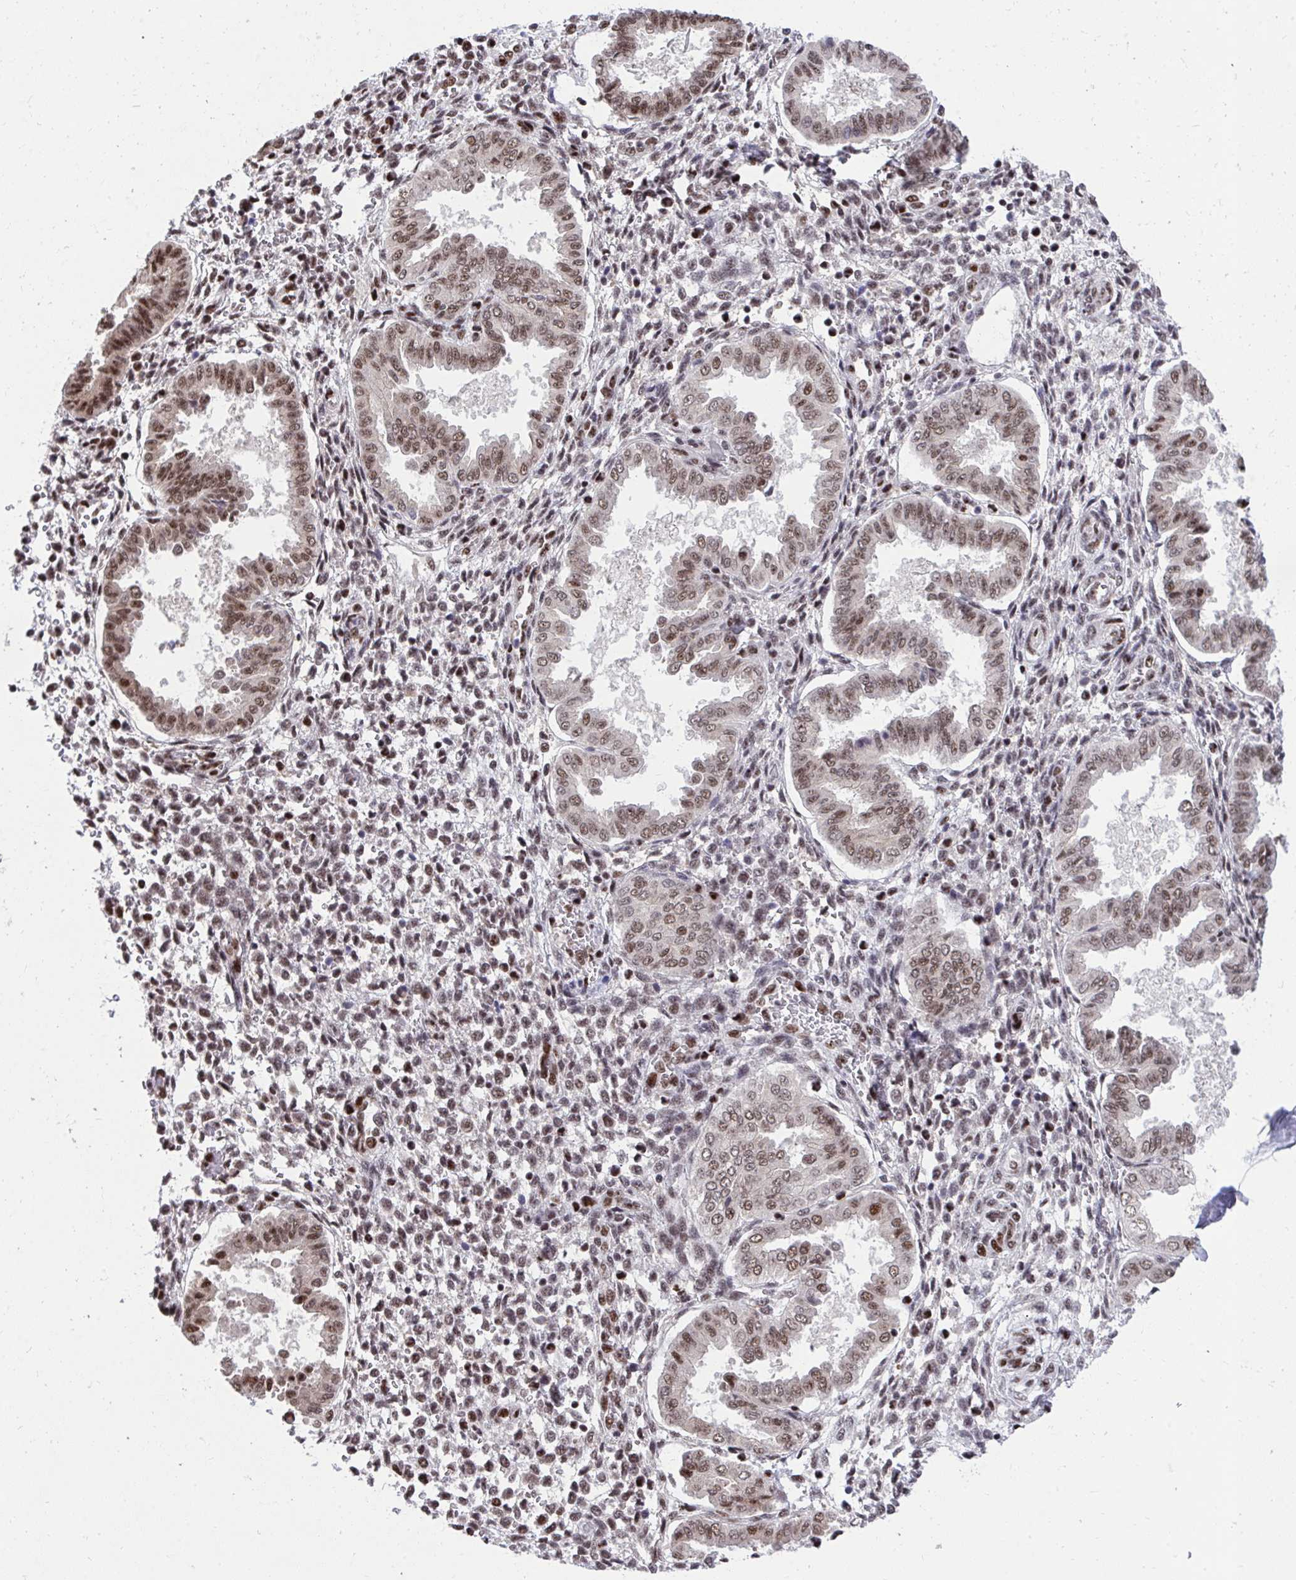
{"staining": {"intensity": "weak", "quantity": ">75%", "location": "nuclear"}, "tissue": "endometrium", "cell_type": "Cells in endometrial stroma", "image_type": "normal", "snomed": [{"axis": "morphology", "description": "Normal tissue, NOS"}, {"axis": "topography", "description": "Endometrium"}], "caption": "This micrograph reveals IHC staining of benign endometrium, with low weak nuclear staining in approximately >75% of cells in endometrial stroma.", "gene": "SYNE4", "patient": {"sex": "female", "age": 24}}